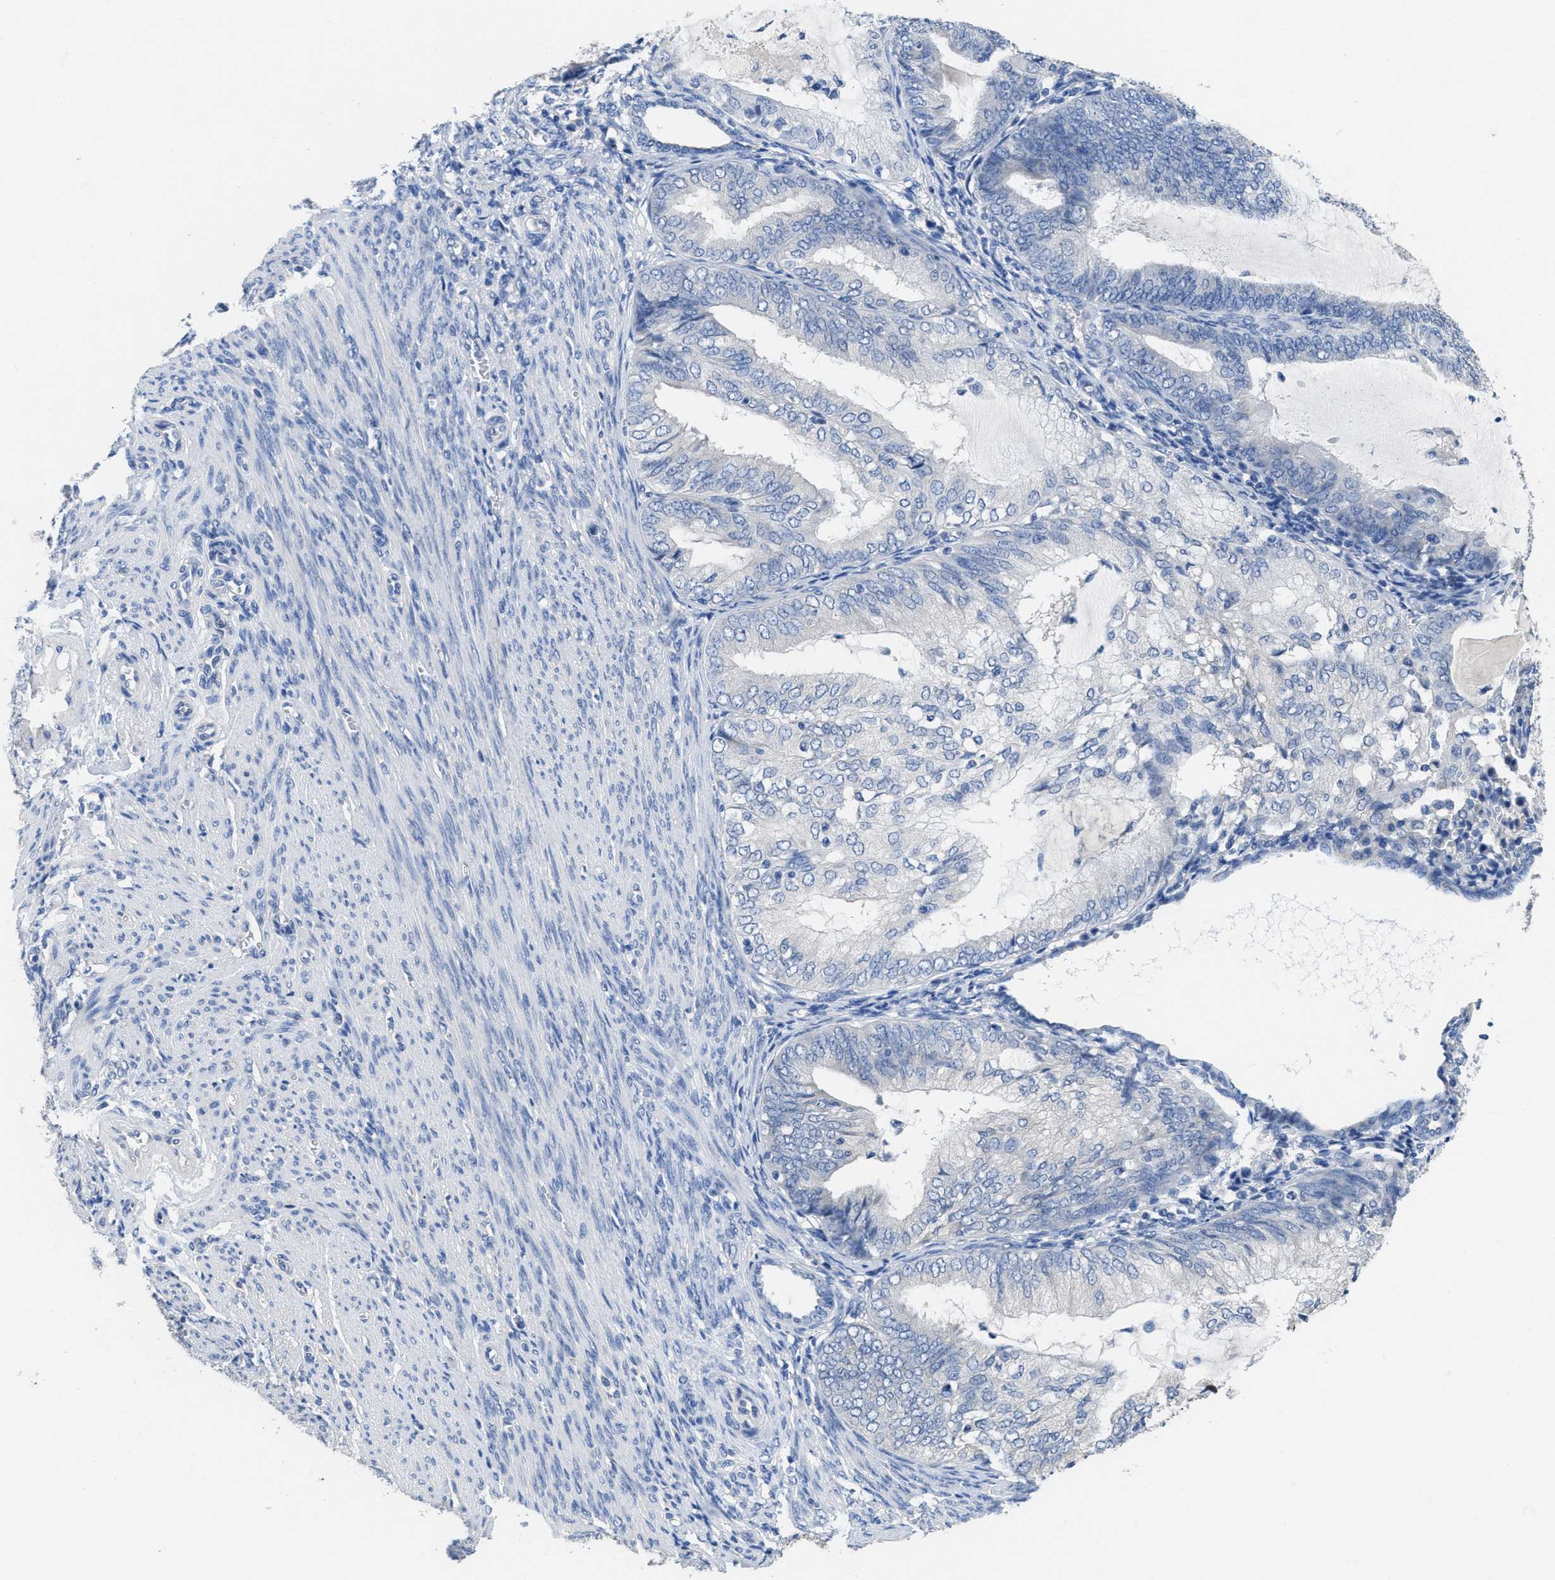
{"staining": {"intensity": "negative", "quantity": "none", "location": "none"}, "tissue": "endometrial cancer", "cell_type": "Tumor cells", "image_type": "cancer", "snomed": [{"axis": "morphology", "description": "Adenocarcinoma, NOS"}, {"axis": "topography", "description": "Endometrium"}], "caption": "IHC photomicrograph of human endometrial adenocarcinoma stained for a protein (brown), which reveals no staining in tumor cells.", "gene": "CA9", "patient": {"sex": "female", "age": 81}}